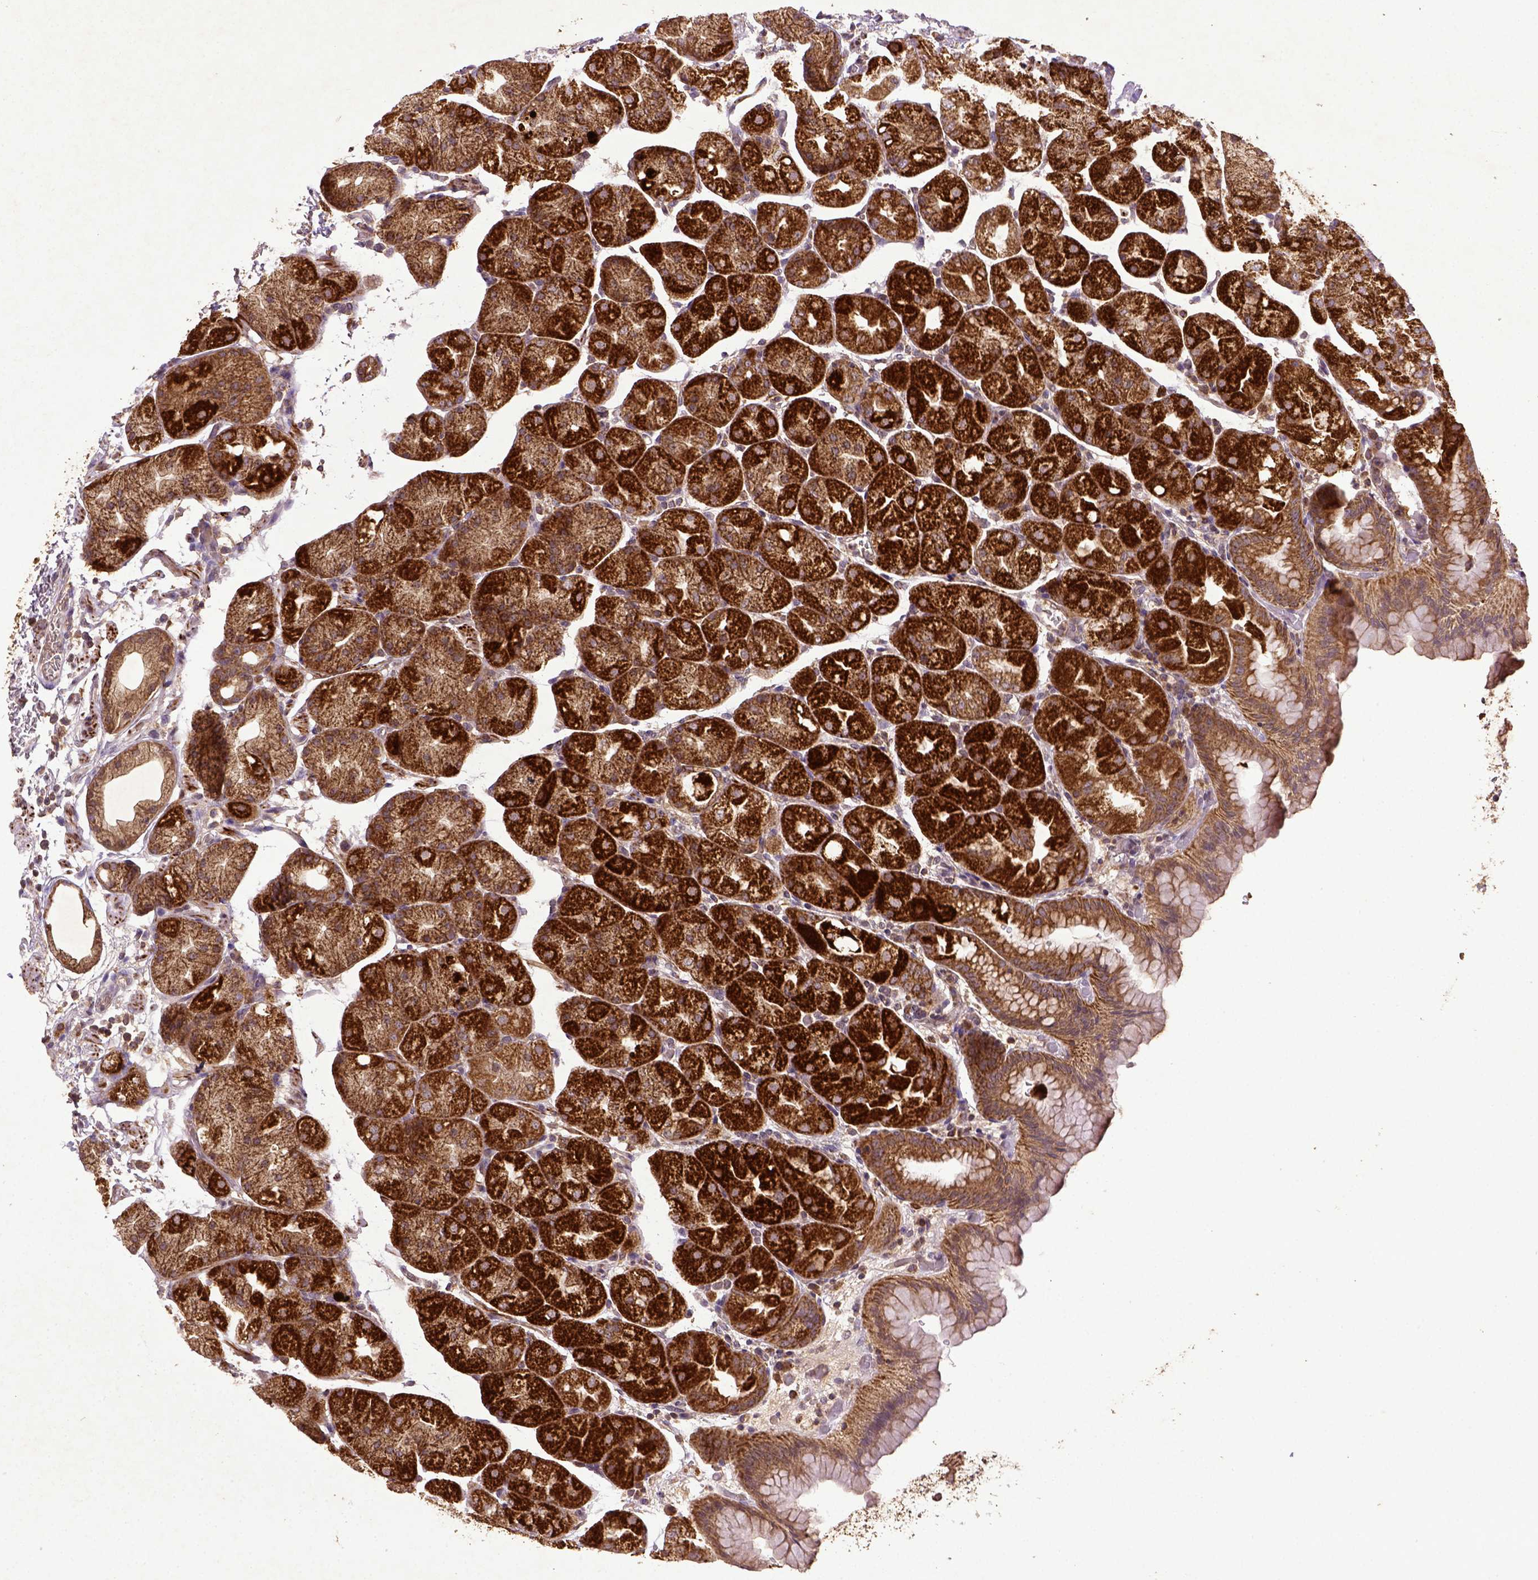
{"staining": {"intensity": "strong", "quantity": ">75%", "location": "cytoplasmic/membranous"}, "tissue": "stomach", "cell_type": "Glandular cells", "image_type": "normal", "snomed": [{"axis": "morphology", "description": "Normal tissue, NOS"}, {"axis": "topography", "description": "Stomach, upper"}, {"axis": "topography", "description": "Stomach"}, {"axis": "topography", "description": "Stomach, lower"}], "caption": "Protein staining shows strong cytoplasmic/membranous positivity in approximately >75% of glandular cells in normal stomach.", "gene": "MT", "patient": {"sex": "male", "age": 62}}